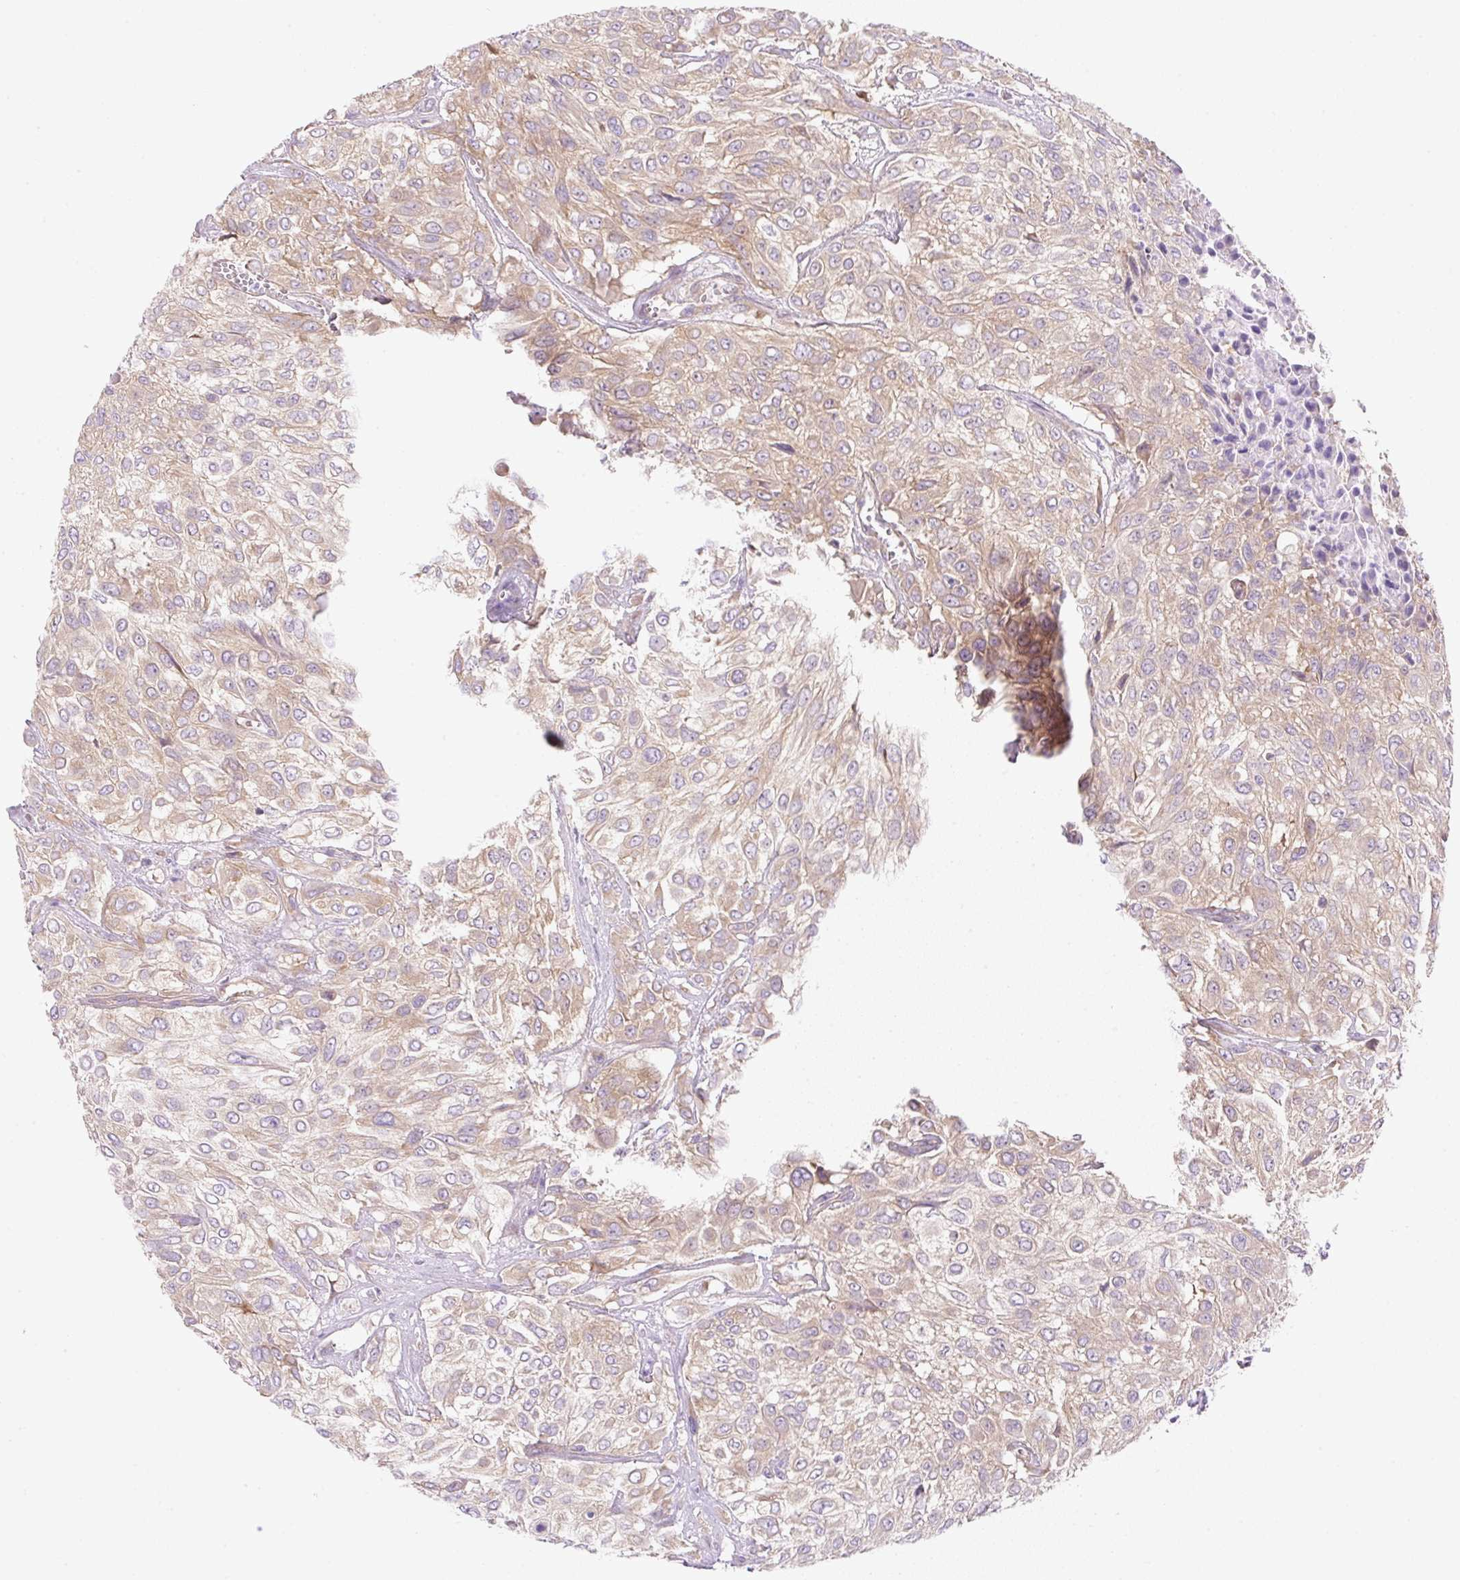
{"staining": {"intensity": "weak", "quantity": ">75%", "location": "cytoplasmic/membranous"}, "tissue": "urothelial cancer", "cell_type": "Tumor cells", "image_type": "cancer", "snomed": [{"axis": "morphology", "description": "Urothelial carcinoma, High grade"}, {"axis": "topography", "description": "Urinary bladder"}], "caption": "Immunohistochemical staining of human high-grade urothelial carcinoma exhibits low levels of weak cytoplasmic/membranous positivity in approximately >75% of tumor cells.", "gene": "RPL18A", "patient": {"sex": "male", "age": 57}}